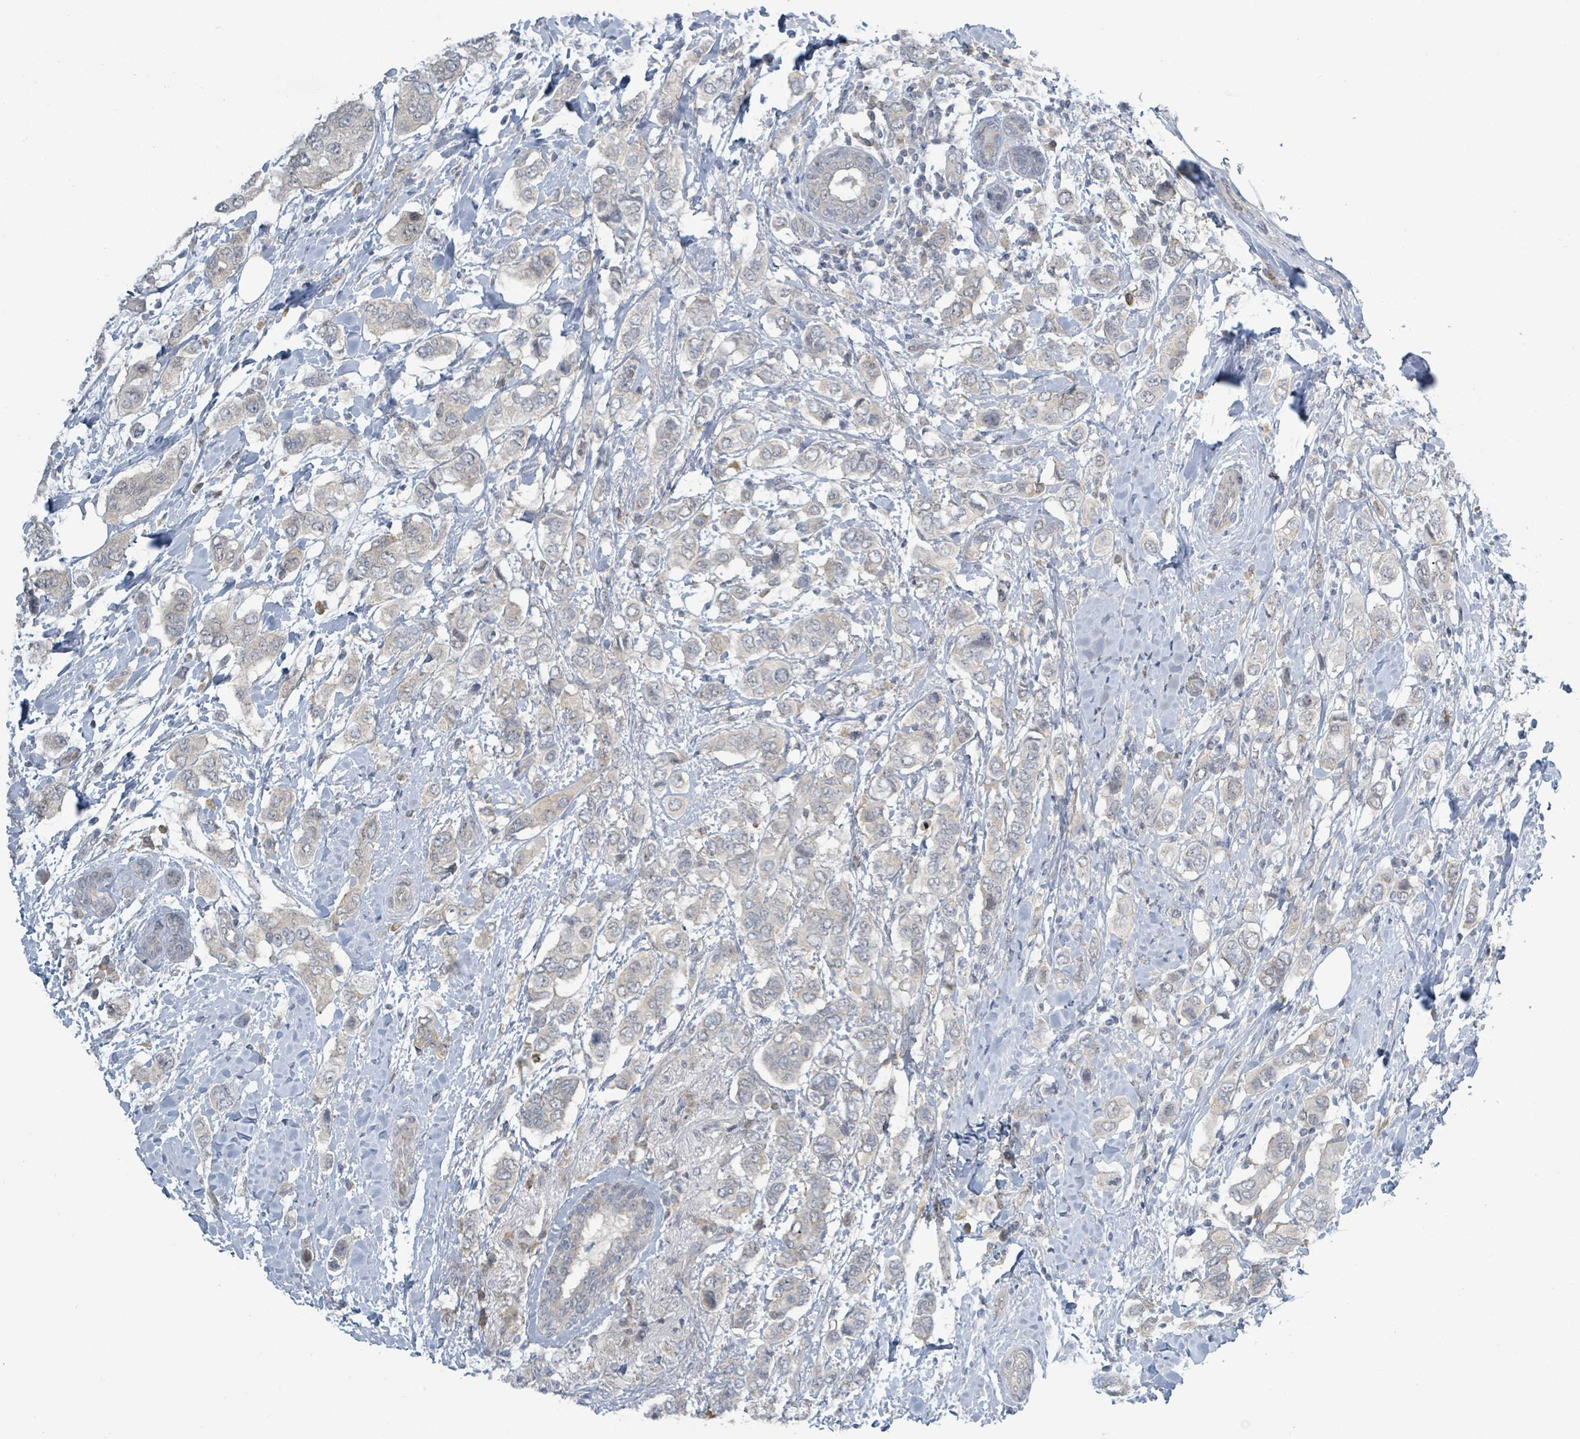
{"staining": {"intensity": "negative", "quantity": "none", "location": "none"}, "tissue": "breast cancer", "cell_type": "Tumor cells", "image_type": "cancer", "snomed": [{"axis": "morphology", "description": "Lobular carcinoma"}, {"axis": "topography", "description": "Breast"}], "caption": "A micrograph of breast cancer stained for a protein demonstrates no brown staining in tumor cells.", "gene": "RPL32", "patient": {"sex": "female", "age": 51}}